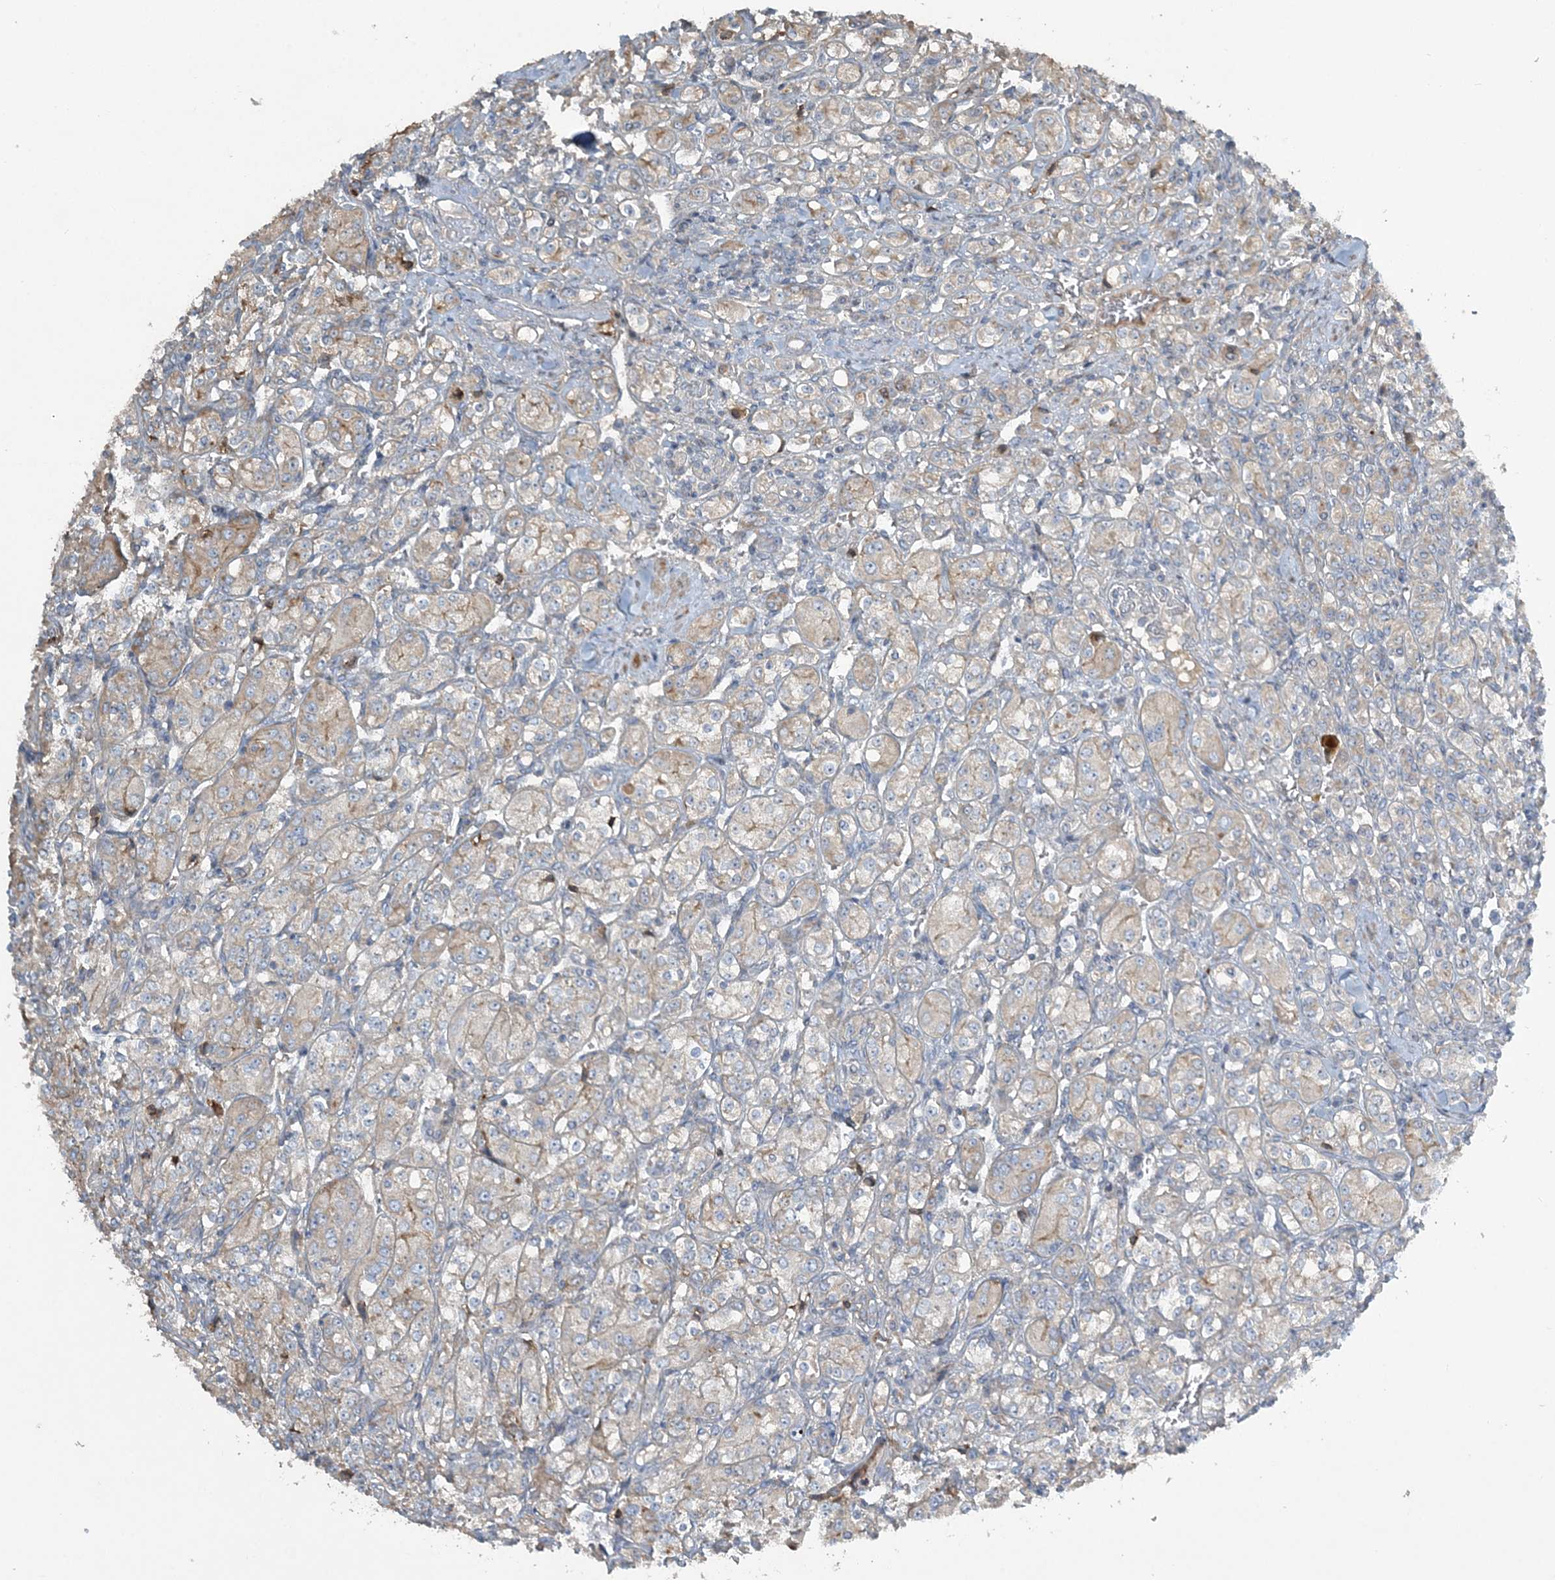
{"staining": {"intensity": "weak", "quantity": "<25%", "location": "cytoplasmic/membranous"}, "tissue": "renal cancer", "cell_type": "Tumor cells", "image_type": "cancer", "snomed": [{"axis": "morphology", "description": "Adenocarcinoma, NOS"}, {"axis": "topography", "description": "Kidney"}], "caption": "DAB (3,3'-diaminobenzidine) immunohistochemical staining of adenocarcinoma (renal) displays no significant positivity in tumor cells.", "gene": "SLC4A10", "patient": {"sex": "male", "age": 77}}